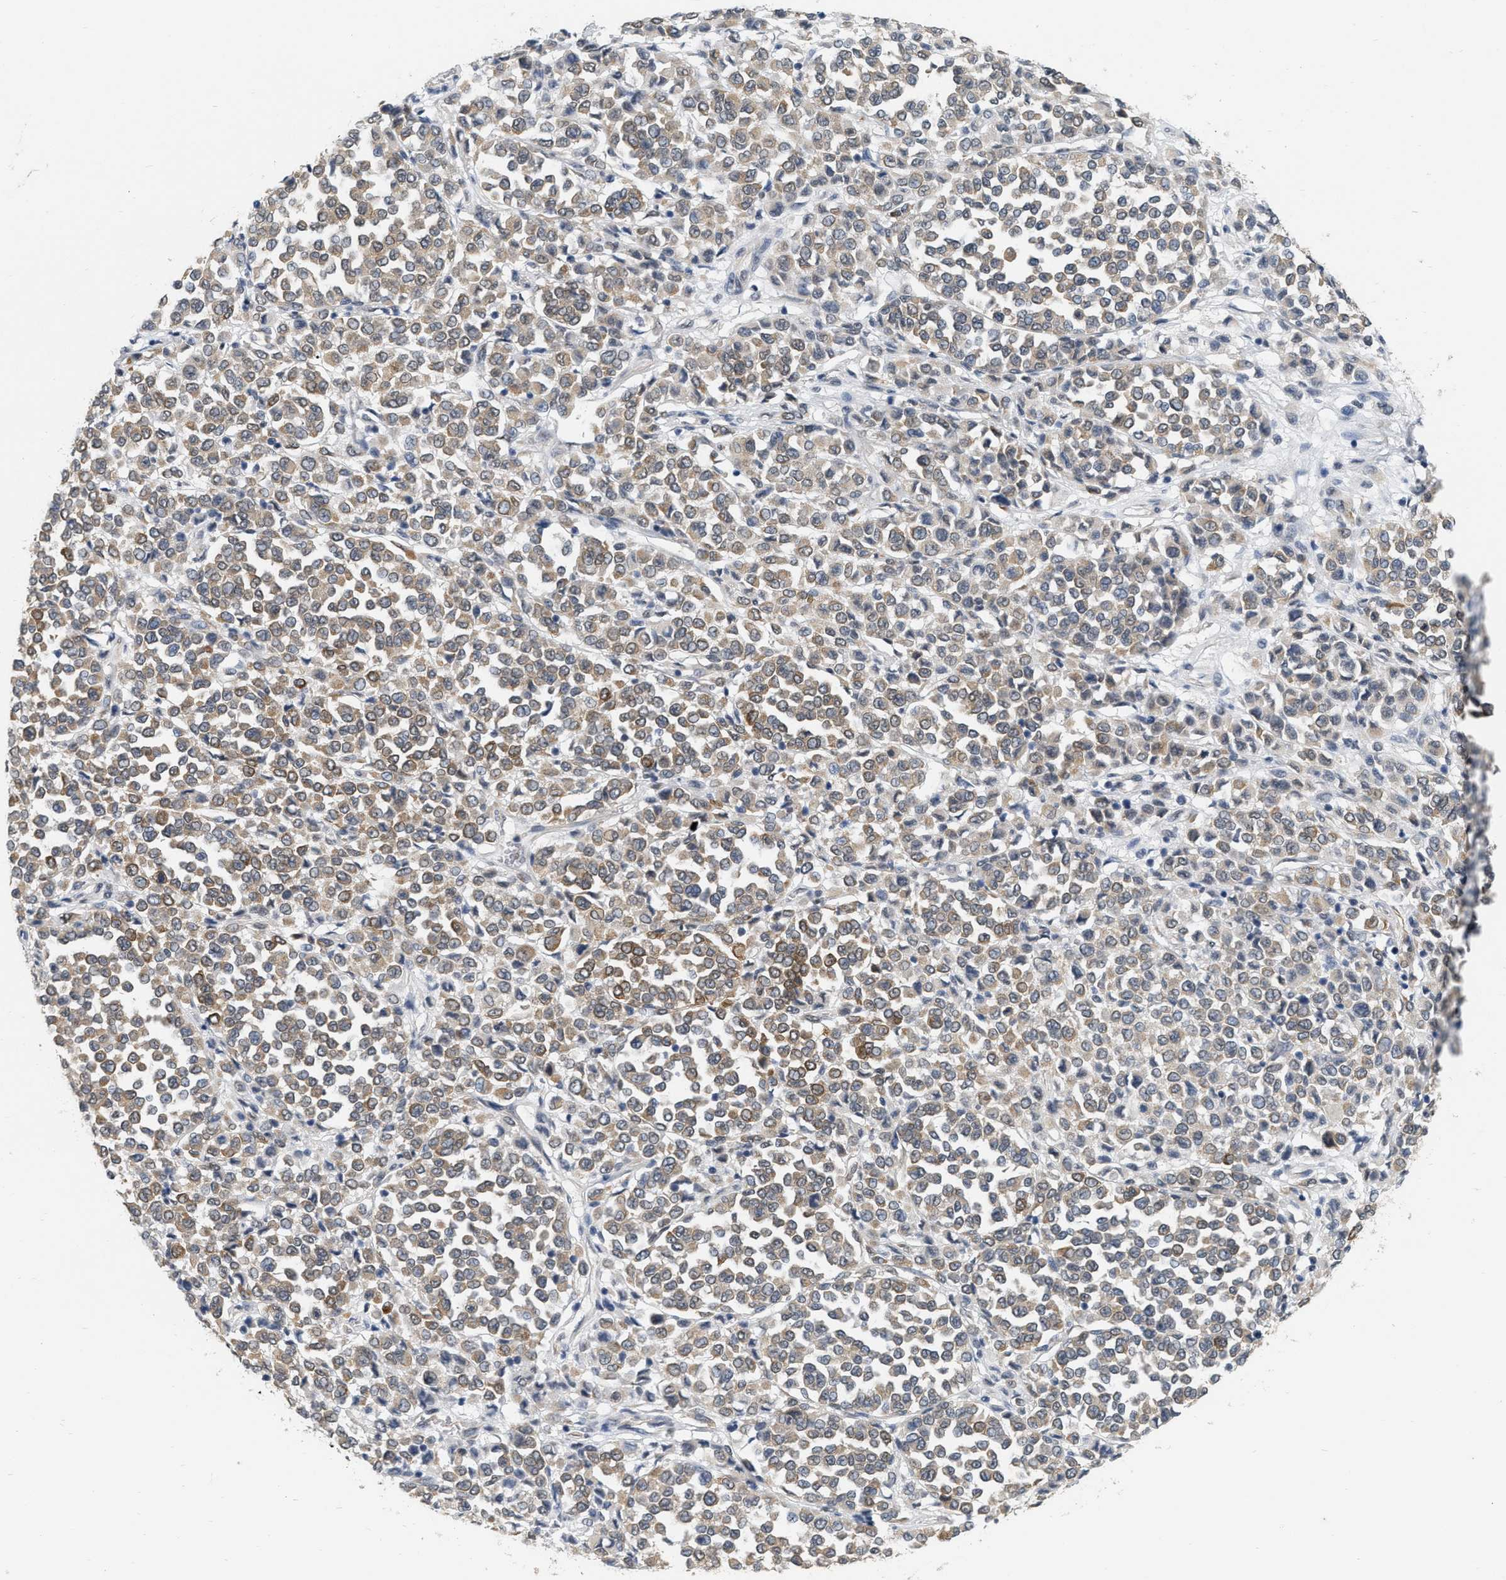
{"staining": {"intensity": "weak", "quantity": ">75%", "location": "cytoplasmic/membranous"}, "tissue": "melanoma", "cell_type": "Tumor cells", "image_type": "cancer", "snomed": [{"axis": "morphology", "description": "Malignant melanoma, Metastatic site"}, {"axis": "topography", "description": "Pancreas"}], "caption": "Immunohistochemical staining of melanoma displays low levels of weak cytoplasmic/membranous protein positivity in approximately >75% of tumor cells.", "gene": "RUVBL1", "patient": {"sex": "female", "age": 30}}